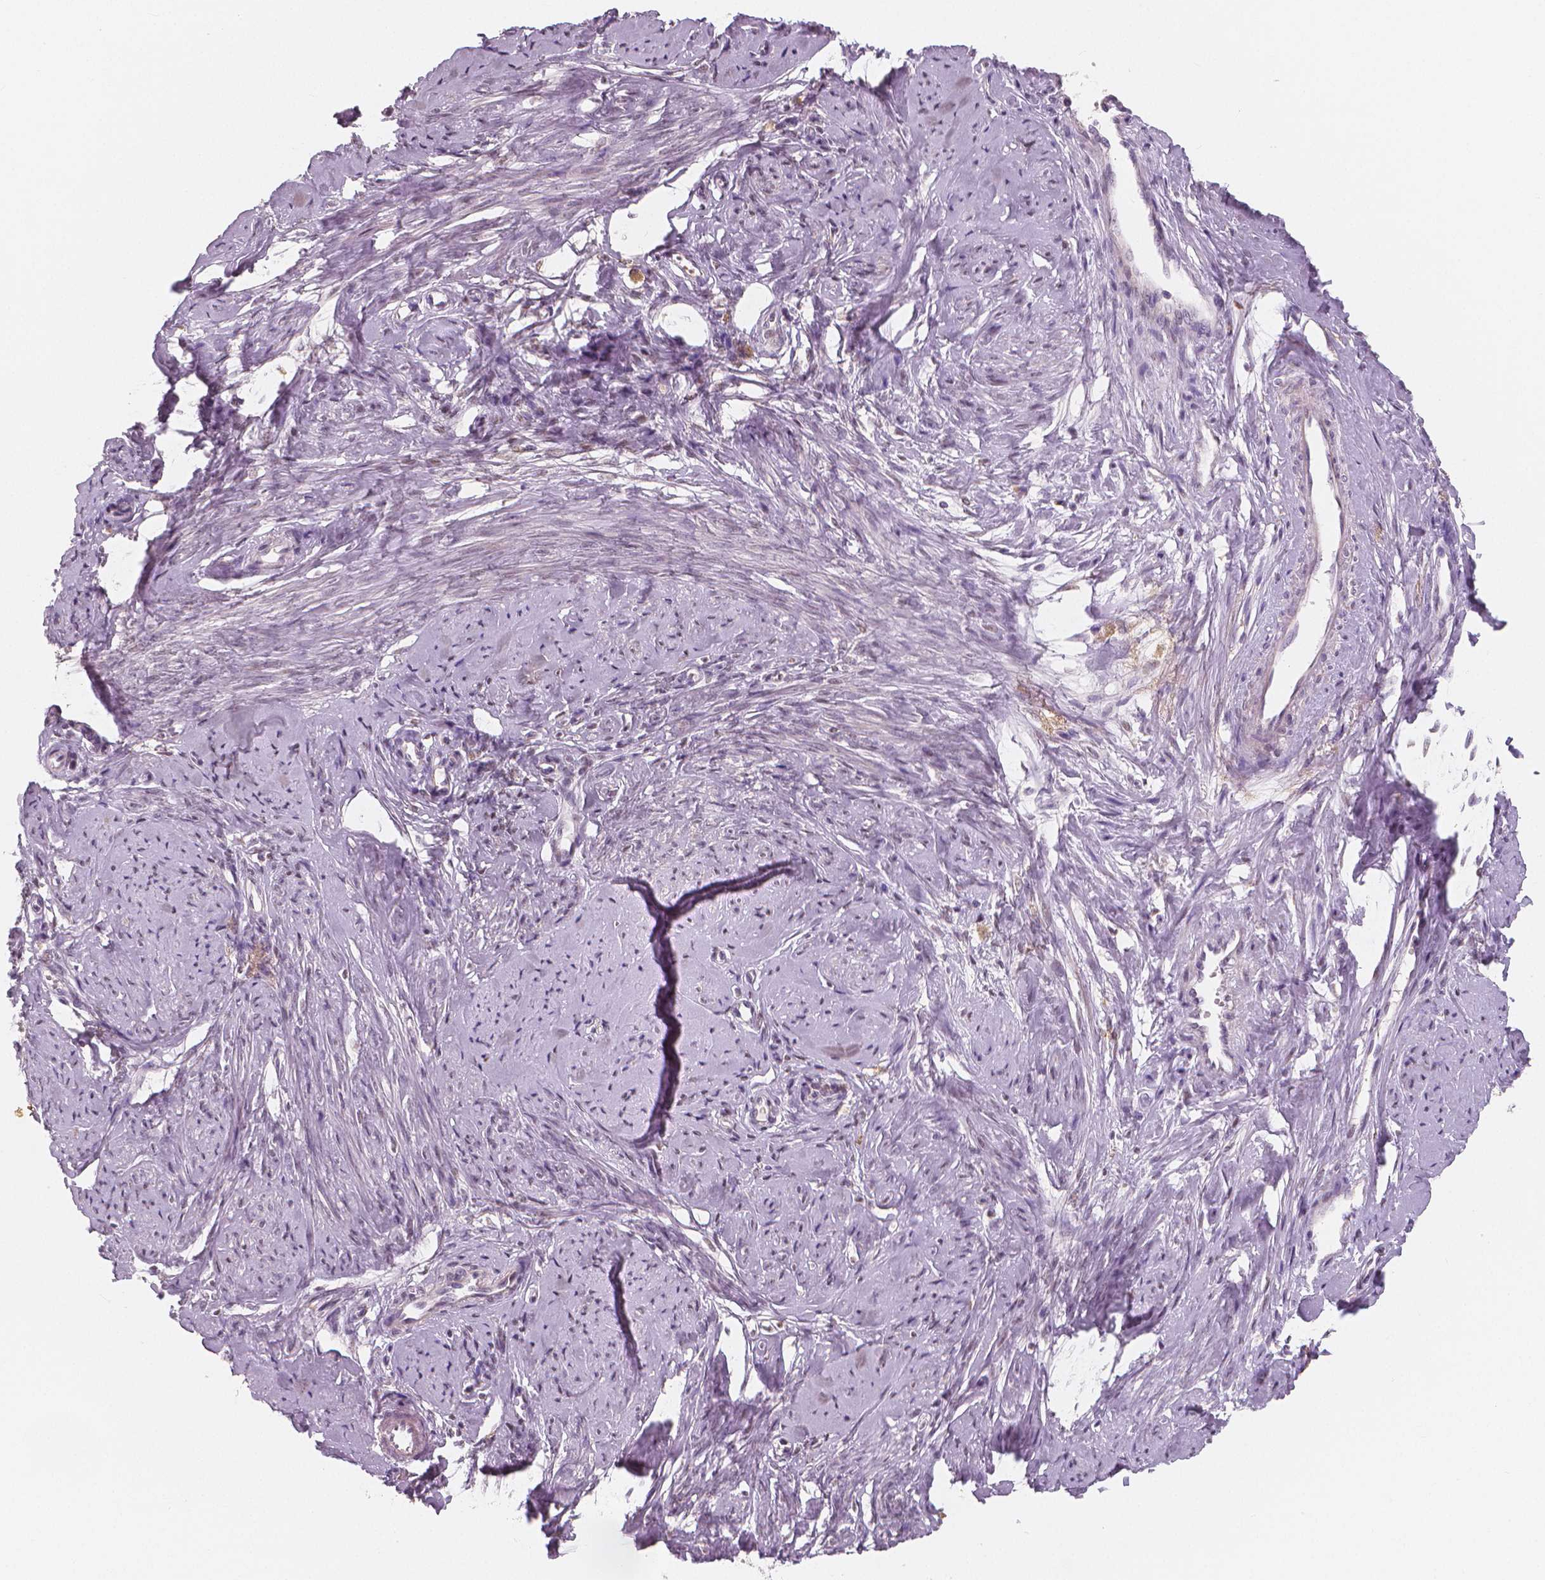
{"staining": {"intensity": "negative", "quantity": "none", "location": "none"}, "tissue": "smooth muscle", "cell_type": "Smooth muscle cells", "image_type": "normal", "snomed": [{"axis": "morphology", "description": "Normal tissue, NOS"}, {"axis": "topography", "description": "Smooth muscle"}], "caption": "Micrograph shows no protein positivity in smooth muscle cells of benign smooth muscle.", "gene": "RNASE7", "patient": {"sex": "female", "age": 48}}